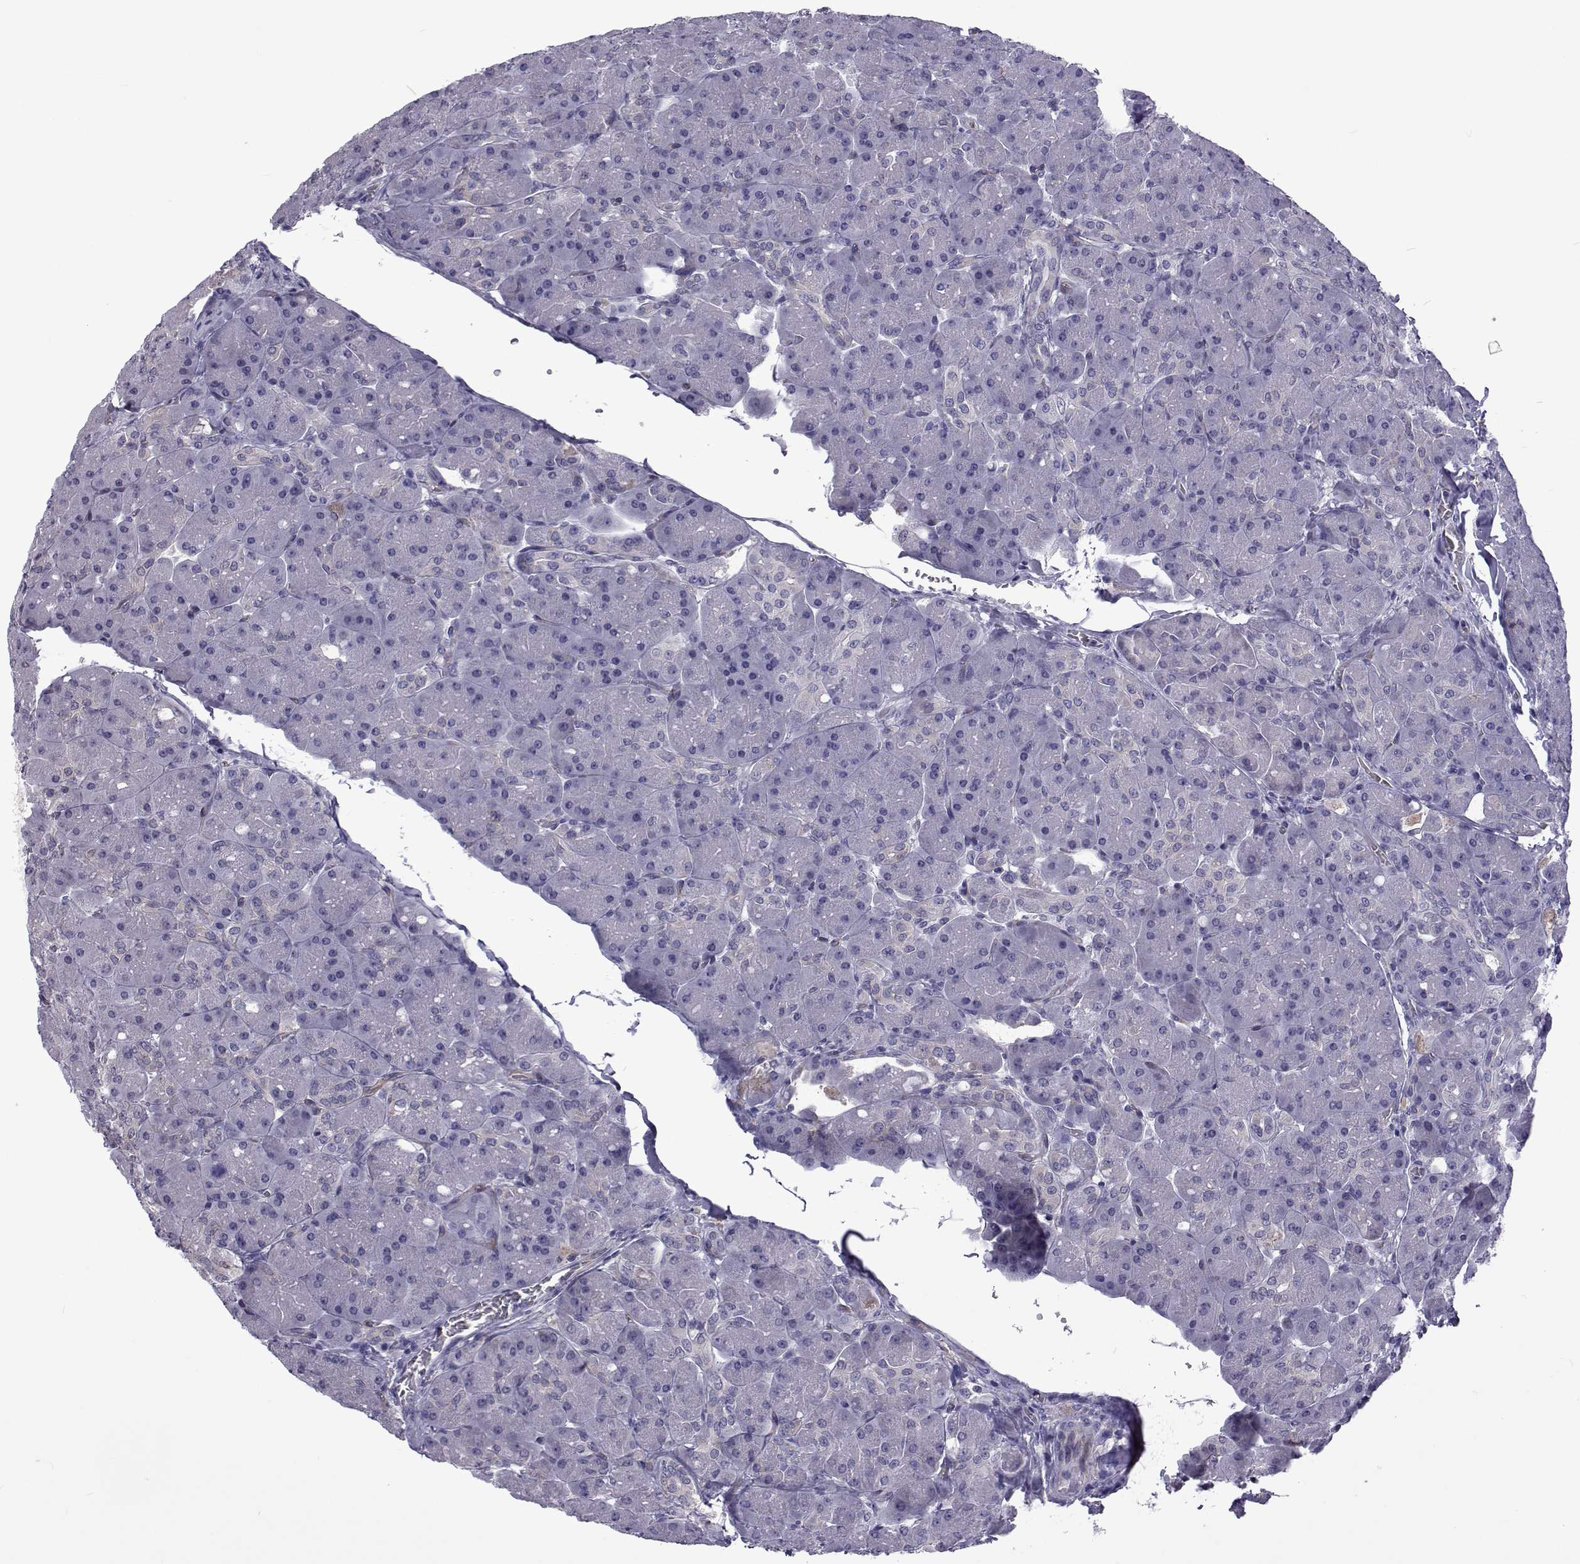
{"staining": {"intensity": "negative", "quantity": "none", "location": "none"}, "tissue": "pancreas", "cell_type": "Exocrine glandular cells", "image_type": "normal", "snomed": [{"axis": "morphology", "description": "Normal tissue, NOS"}, {"axis": "topography", "description": "Pancreas"}], "caption": "IHC micrograph of unremarkable pancreas: human pancreas stained with DAB displays no significant protein positivity in exocrine glandular cells.", "gene": "TCF15", "patient": {"sex": "male", "age": 55}}